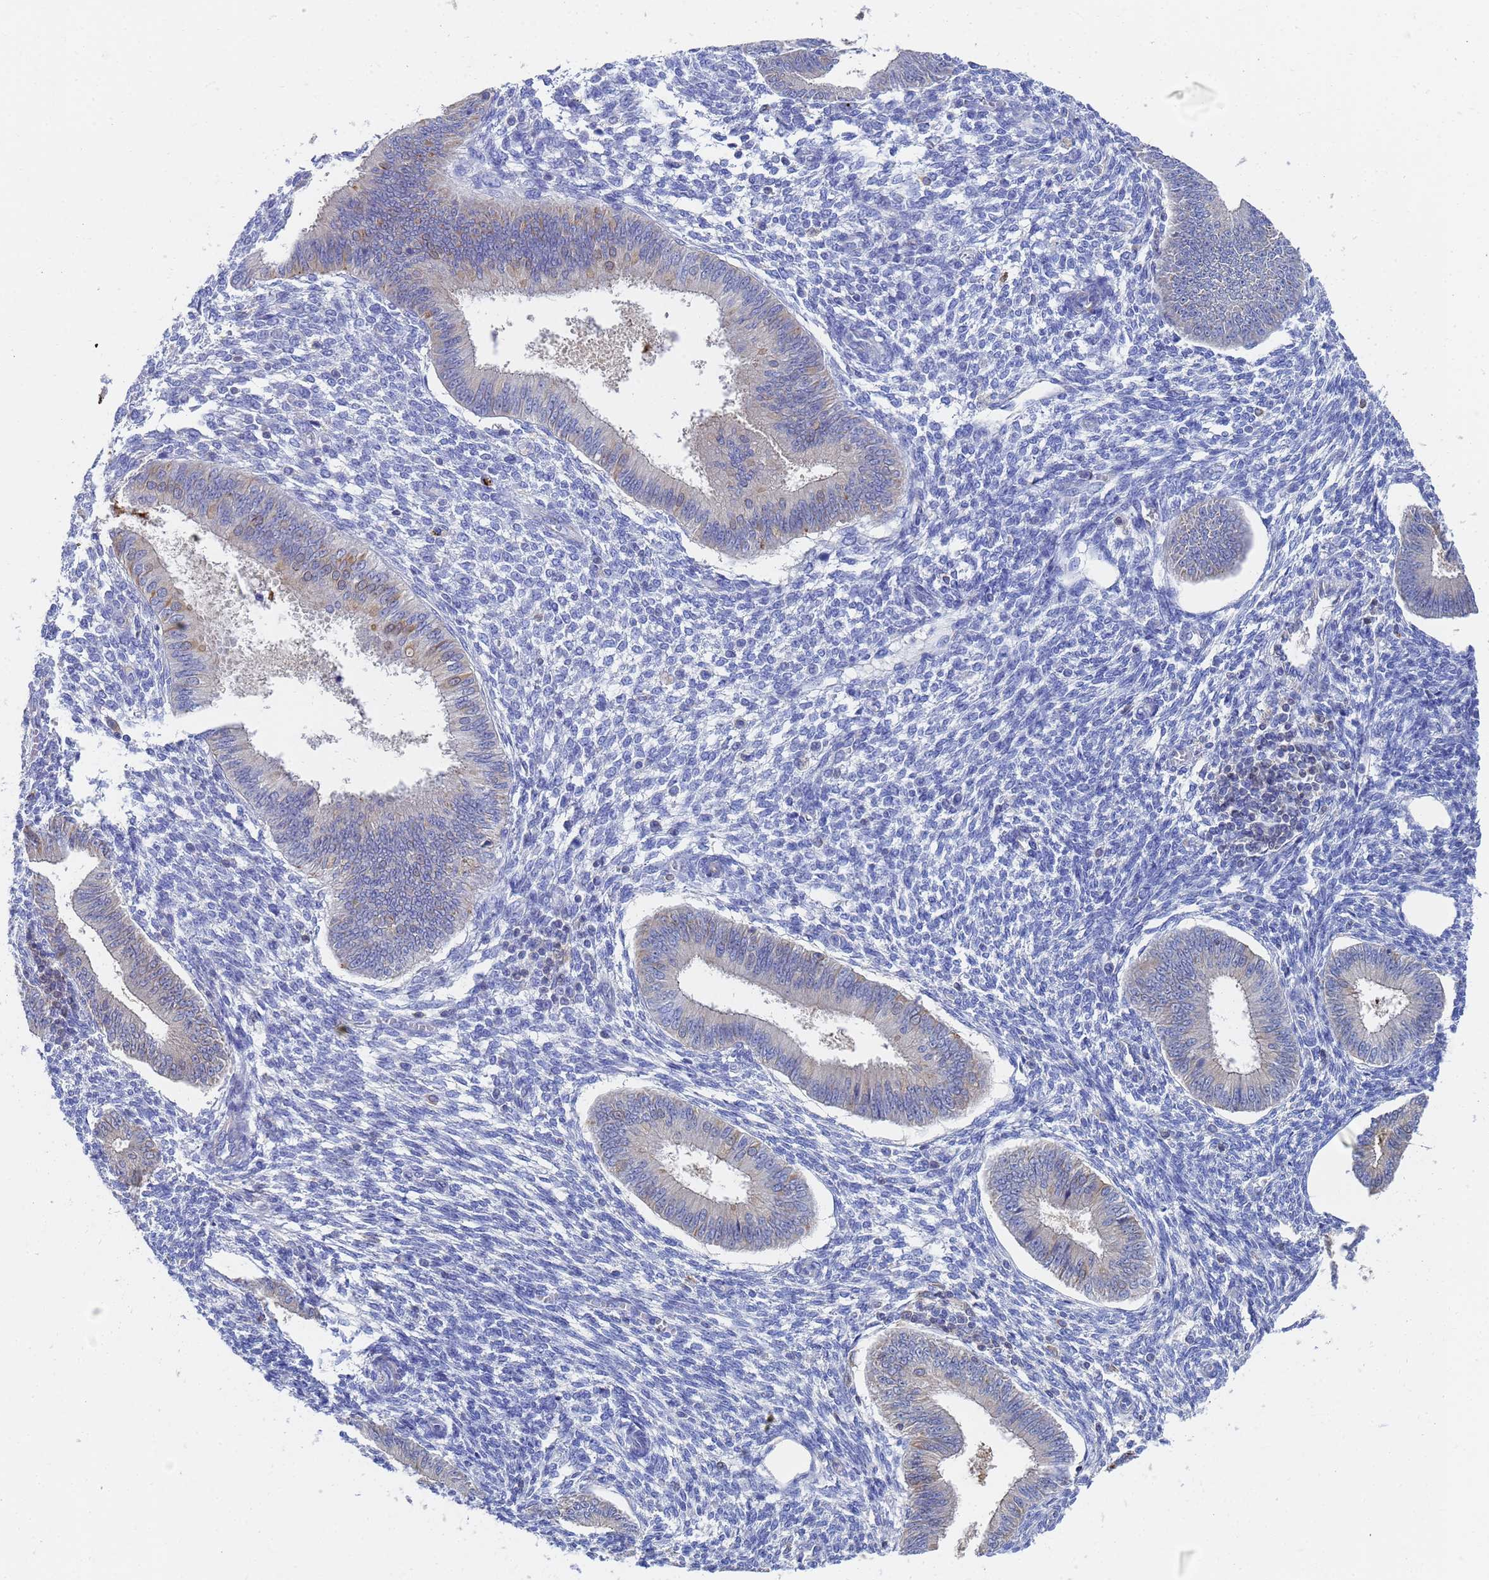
{"staining": {"intensity": "negative", "quantity": "none", "location": "none"}, "tissue": "endometrium", "cell_type": "Cells in endometrial stroma", "image_type": "normal", "snomed": [{"axis": "morphology", "description": "Normal tissue, NOS"}, {"axis": "topography", "description": "Uterus"}, {"axis": "topography", "description": "Endometrium"}], "caption": "Immunohistochemistry image of normal endometrium stained for a protein (brown), which reveals no staining in cells in endometrial stroma. (DAB immunohistochemistry (IHC) visualized using brightfield microscopy, high magnification).", "gene": "GCHFR", "patient": {"sex": "female", "age": 48}}